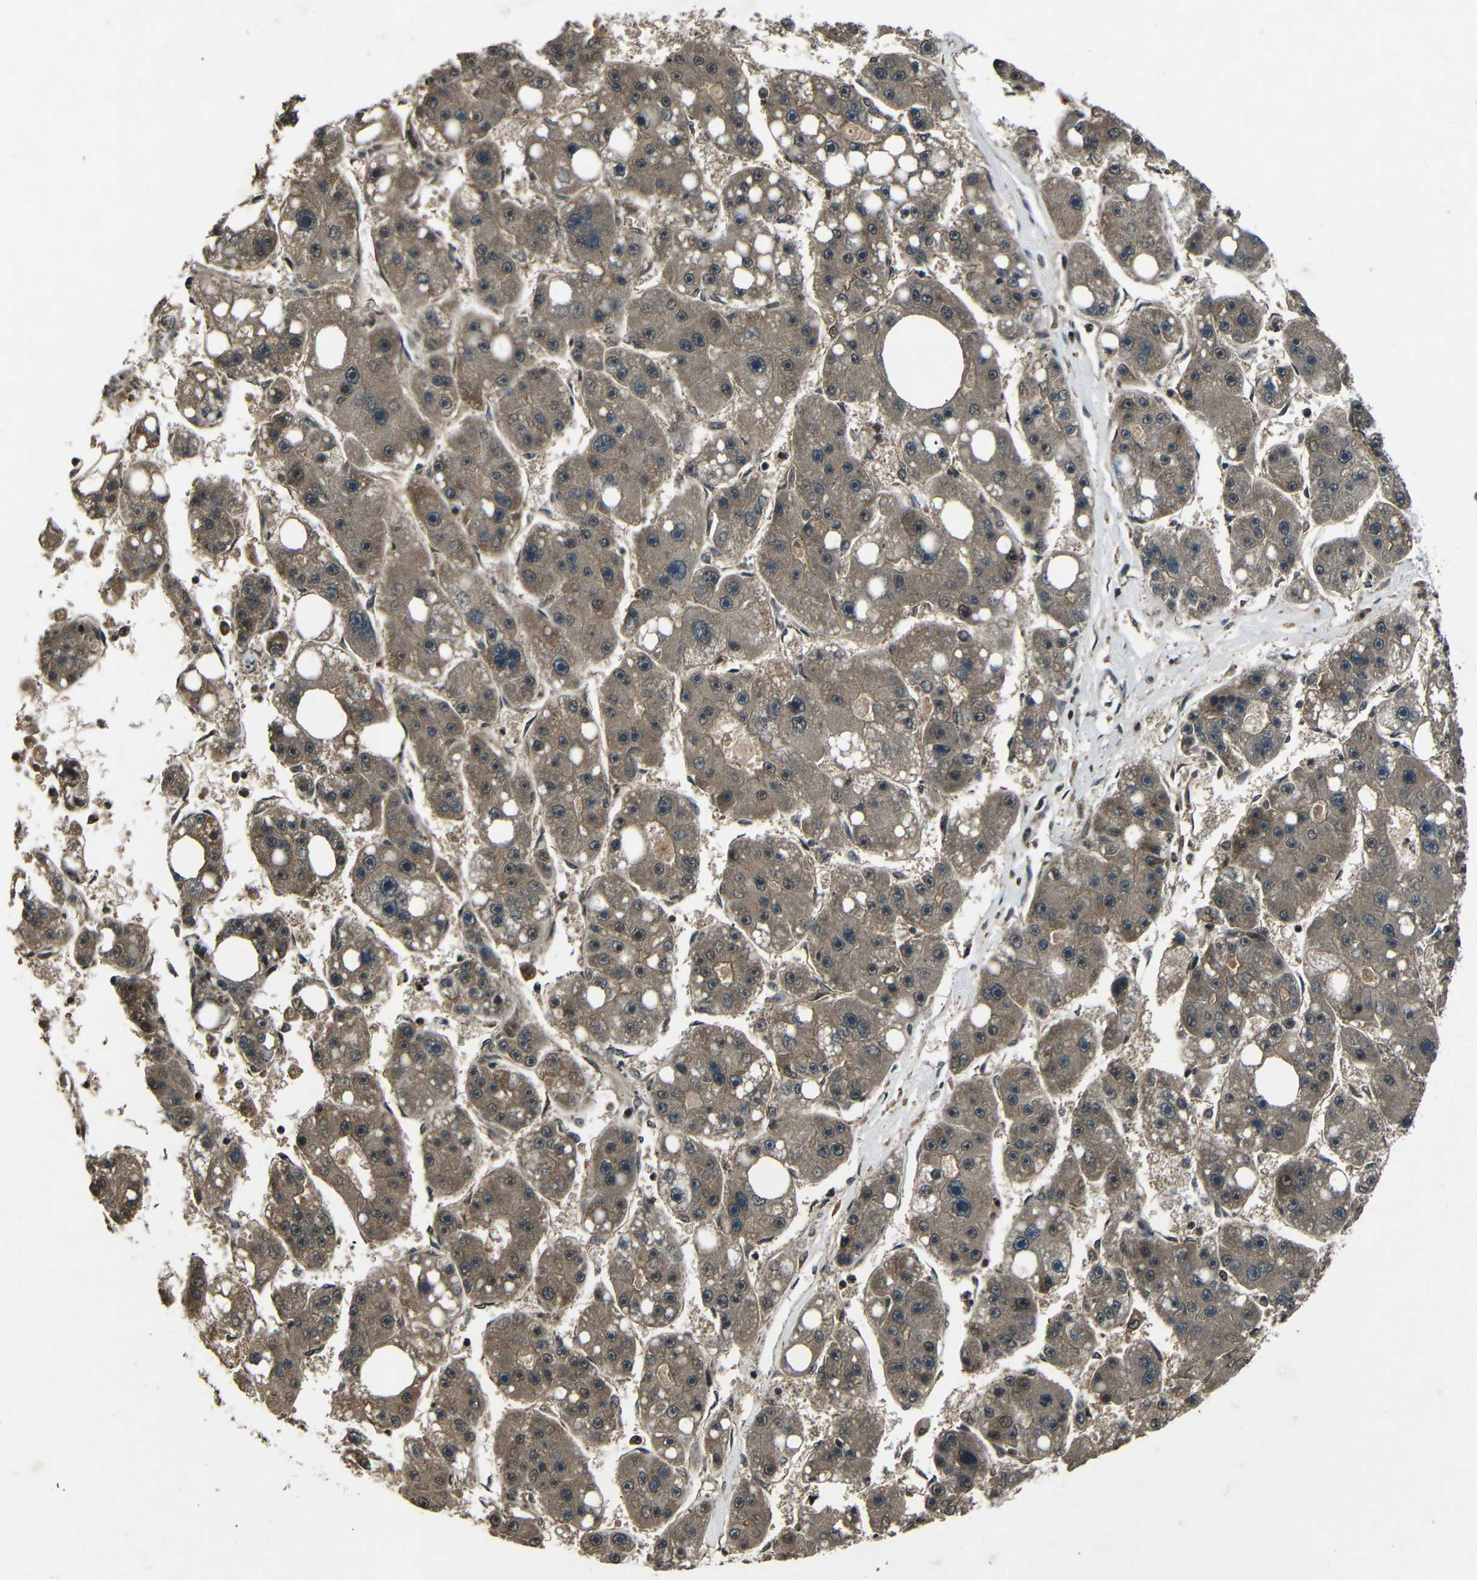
{"staining": {"intensity": "weak", "quantity": ">75%", "location": "cytoplasmic/membranous"}, "tissue": "liver cancer", "cell_type": "Tumor cells", "image_type": "cancer", "snomed": [{"axis": "morphology", "description": "Carcinoma, Hepatocellular, NOS"}, {"axis": "topography", "description": "Liver"}], "caption": "IHC of human liver cancer (hepatocellular carcinoma) reveals low levels of weak cytoplasmic/membranous expression in approximately >75% of tumor cells.", "gene": "PLK2", "patient": {"sex": "female", "age": 61}}